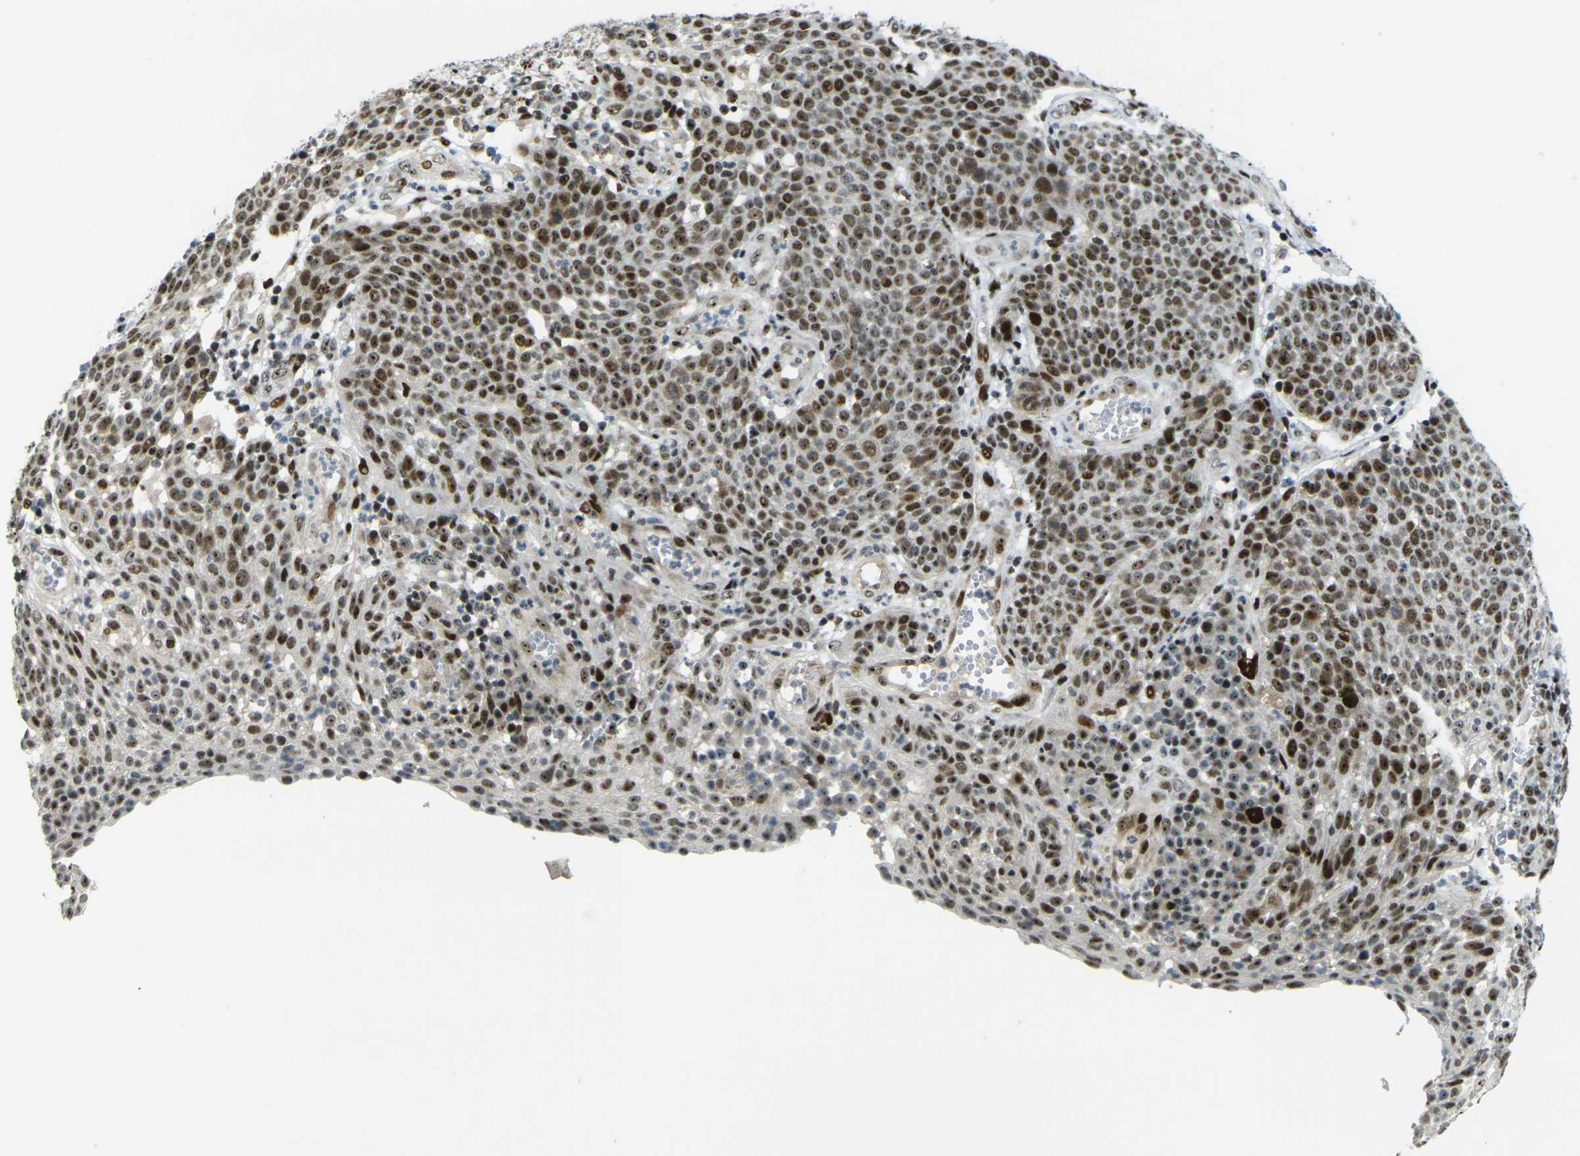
{"staining": {"intensity": "strong", "quantity": ">75%", "location": "nuclear"}, "tissue": "cervical cancer", "cell_type": "Tumor cells", "image_type": "cancer", "snomed": [{"axis": "morphology", "description": "Squamous cell carcinoma, NOS"}, {"axis": "topography", "description": "Cervix"}], "caption": "Cervical squamous cell carcinoma stained with immunohistochemistry (IHC) shows strong nuclear expression in about >75% of tumor cells.", "gene": "UBE2C", "patient": {"sex": "female", "age": 34}}